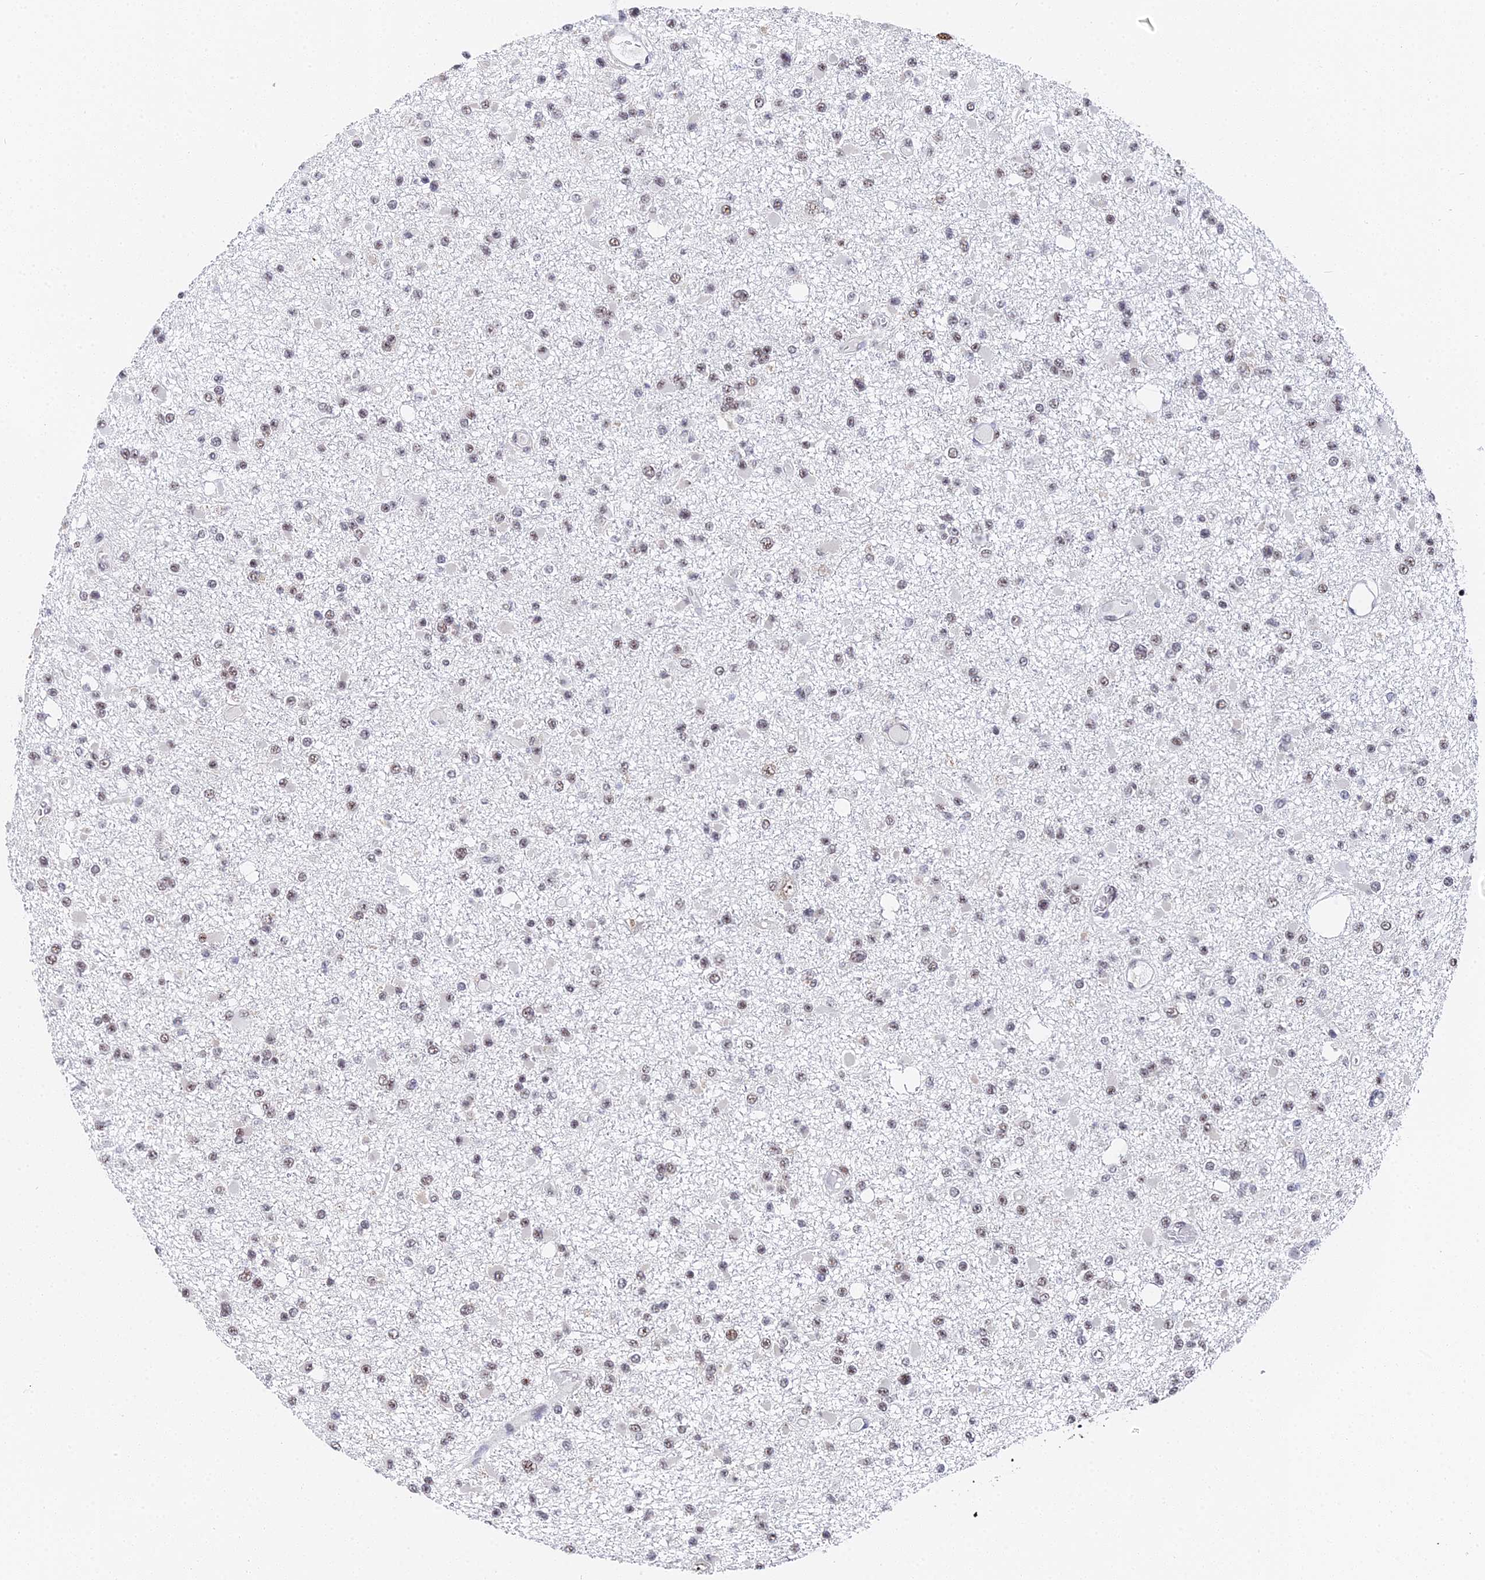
{"staining": {"intensity": "weak", "quantity": ">75%", "location": "nuclear"}, "tissue": "glioma", "cell_type": "Tumor cells", "image_type": "cancer", "snomed": [{"axis": "morphology", "description": "Glioma, malignant, Low grade"}, {"axis": "topography", "description": "Brain"}], "caption": "Brown immunohistochemical staining in human malignant glioma (low-grade) reveals weak nuclear positivity in approximately >75% of tumor cells. (DAB (3,3'-diaminobenzidine) = brown stain, brightfield microscopy at high magnification).", "gene": "MAGOHB", "patient": {"sex": "female", "age": 22}}